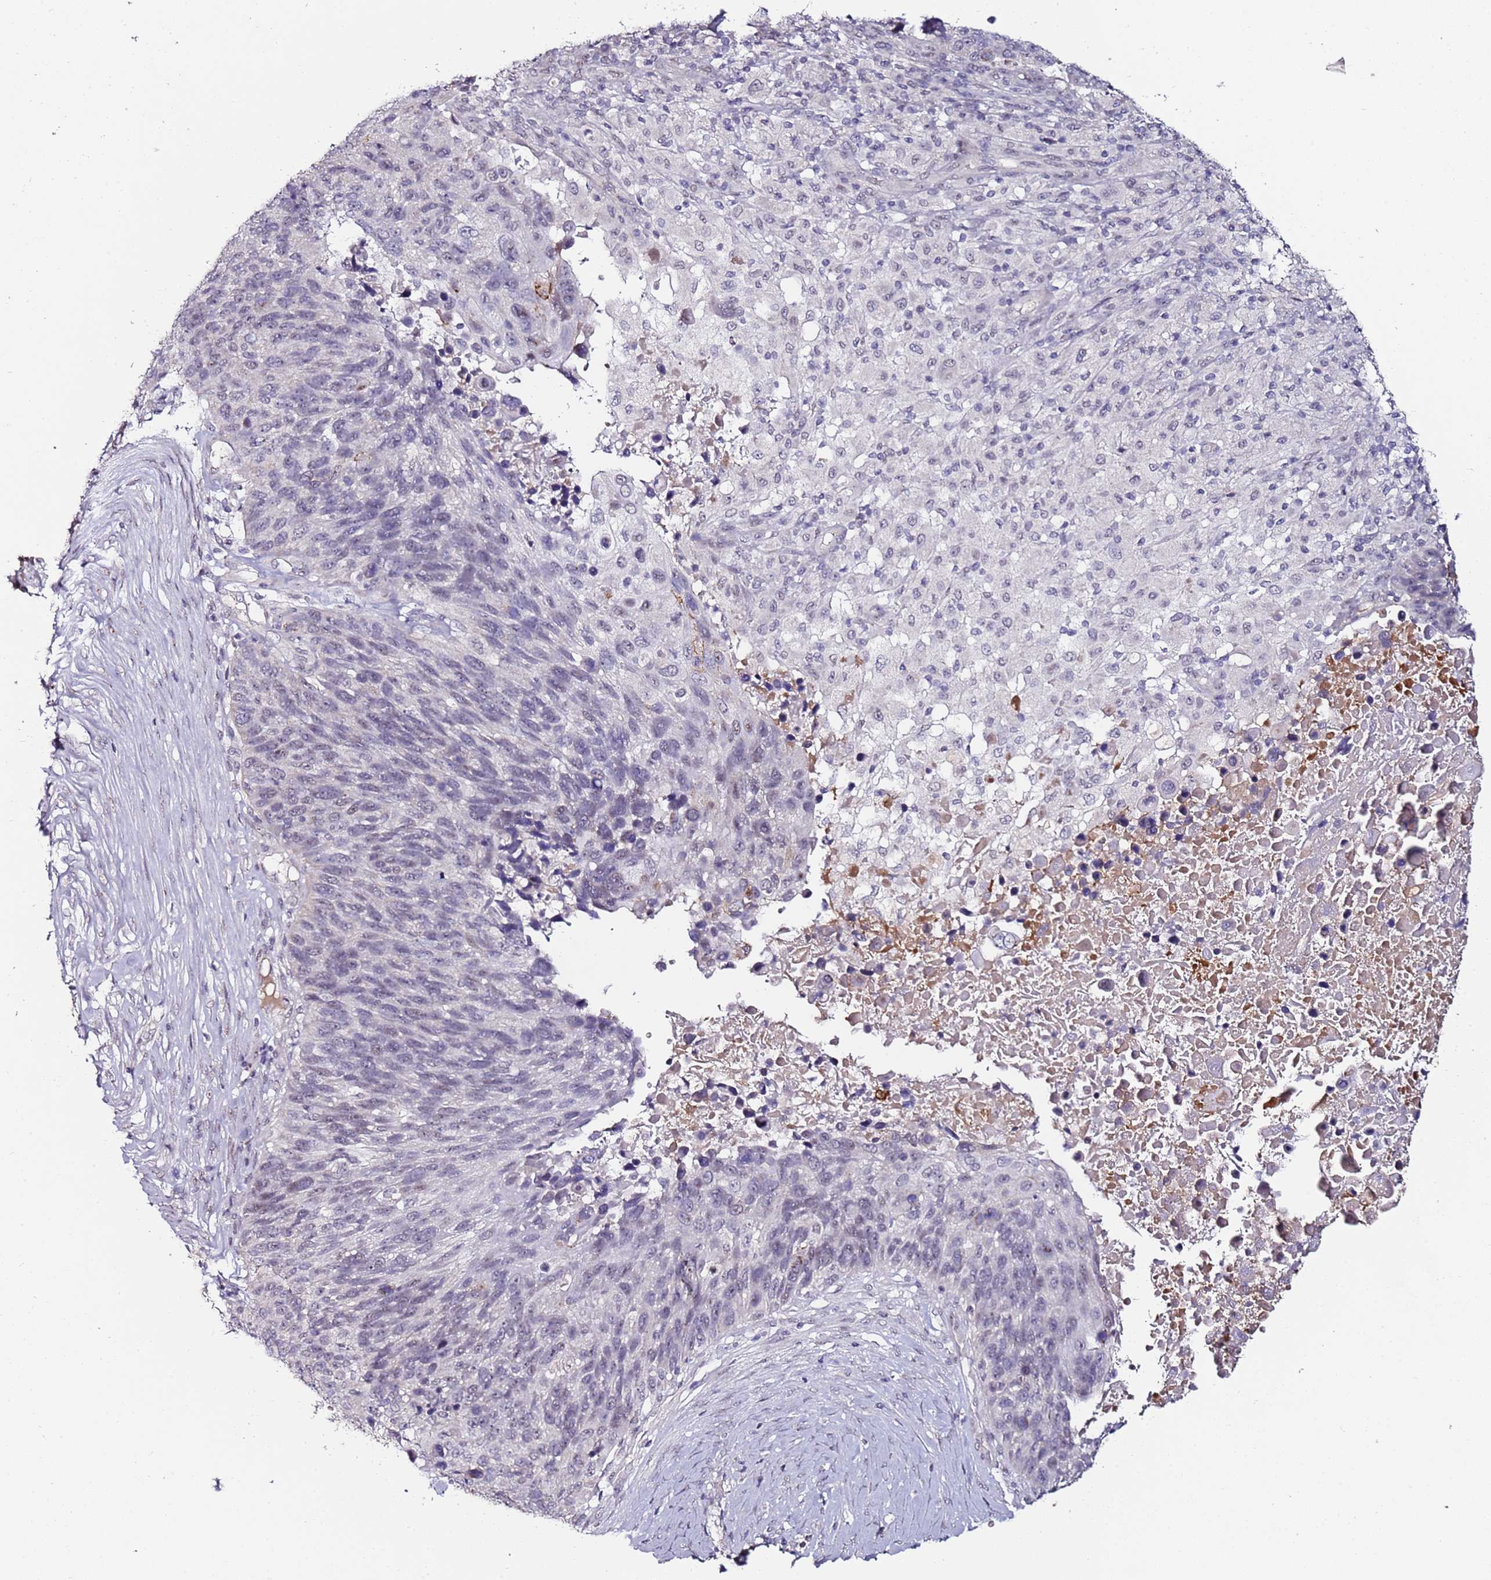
{"staining": {"intensity": "negative", "quantity": "none", "location": "none"}, "tissue": "lung cancer", "cell_type": "Tumor cells", "image_type": "cancer", "snomed": [{"axis": "morphology", "description": "Normal tissue, NOS"}, {"axis": "morphology", "description": "Squamous cell carcinoma, NOS"}, {"axis": "topography", "description": "Lymph node"}, {"axis": "topography", "description": "Lung"}], "caption": "Immunohistochemical staining of human lung squamous cell carcinoma displays no significant expression in tumor cells. (DAB IHC, high magnification).", "gene": "DUSP28", "patient": {"sex": "male", "age": 66}}